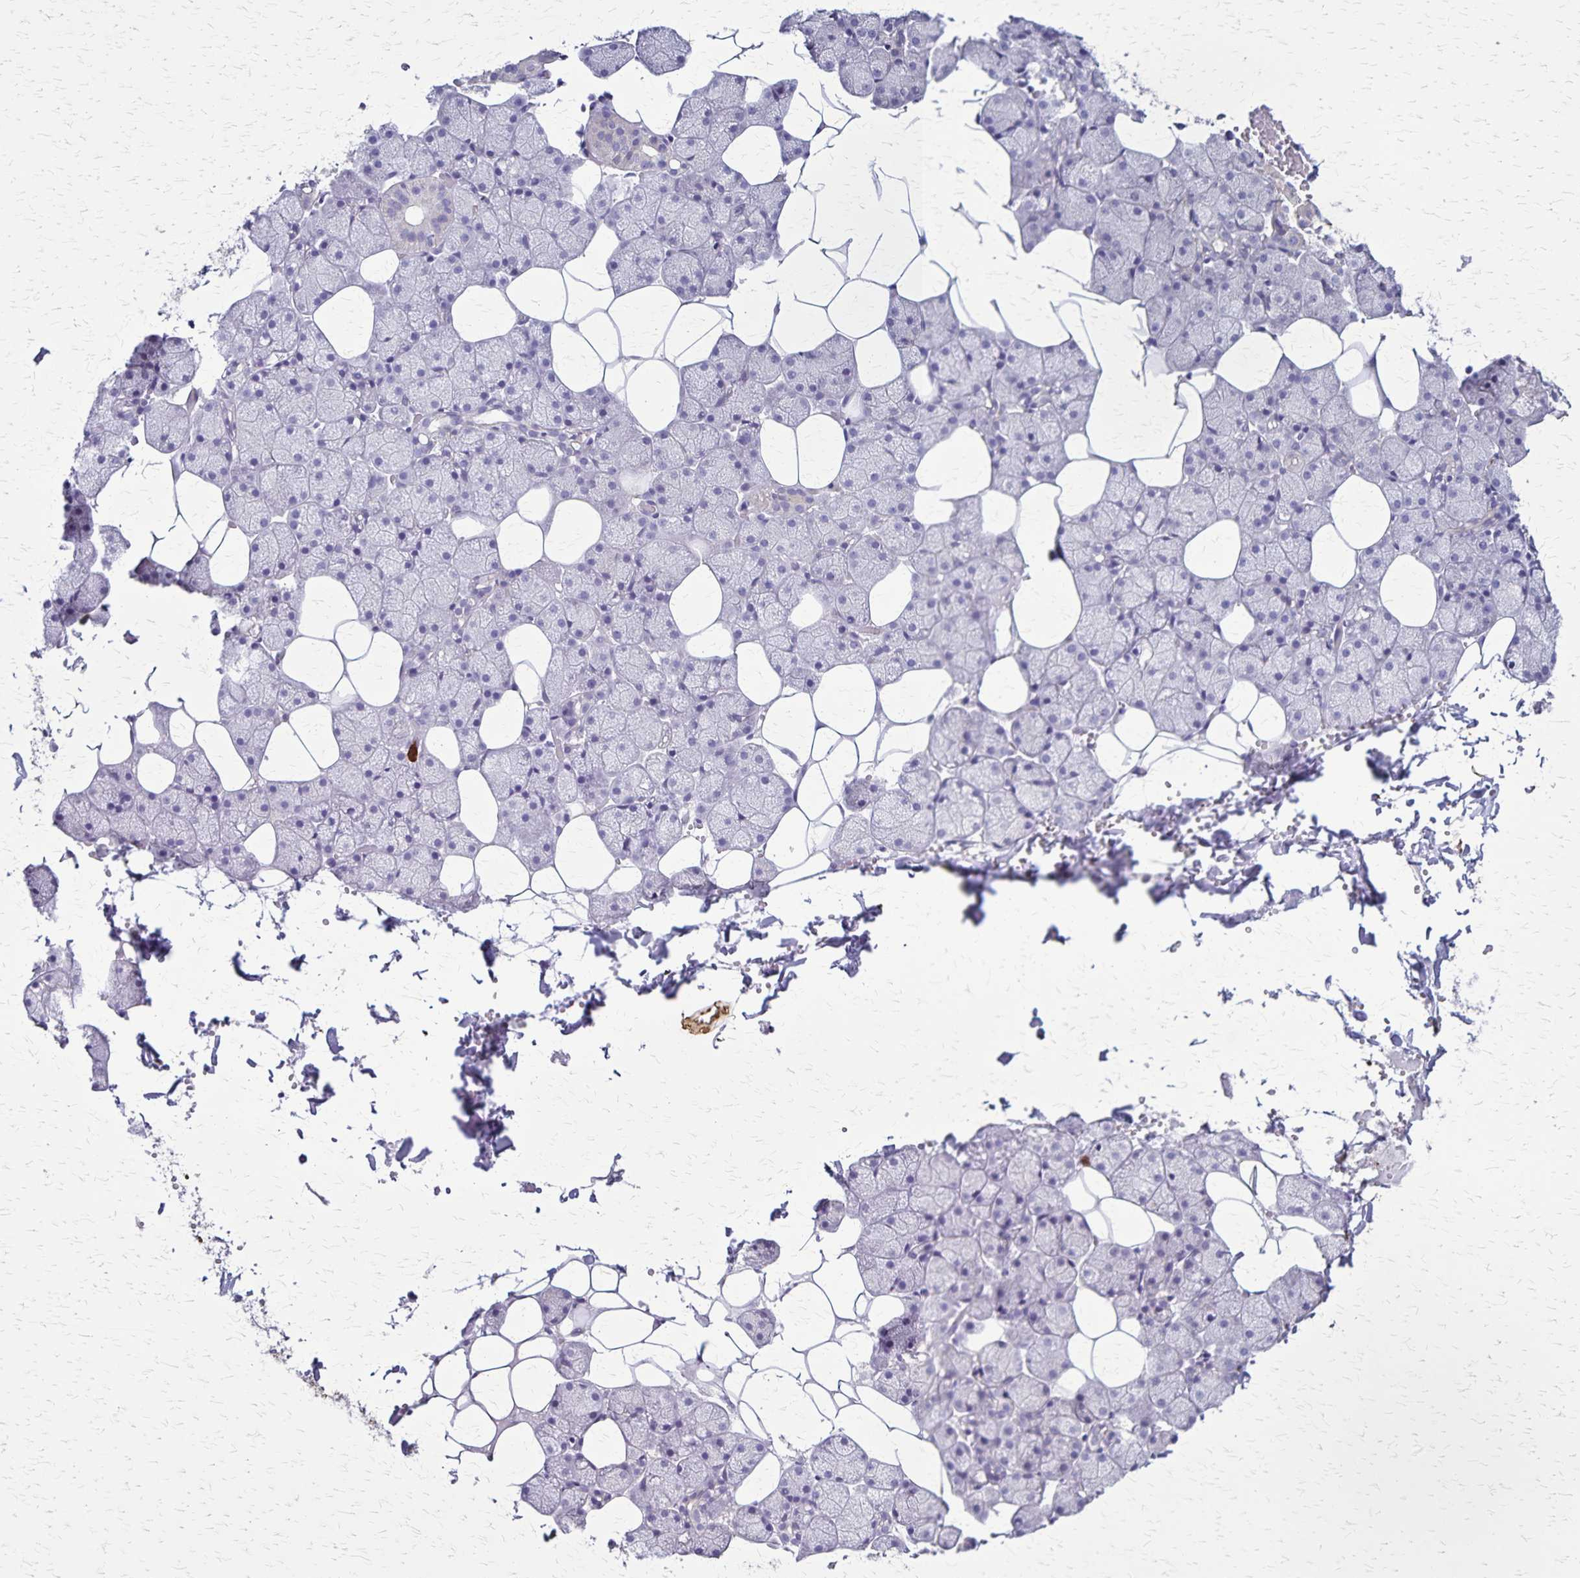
{"staining": {"intensity": "negative", "quantity": "none", "location": "none"}, "tissue": "salivary gland", "cell_type": "Glandular cells", "image_type": "normal", "snomed": [{"axis": "morphology", "description": "Normal tissue, NOS"}, {"axis": "topography", "description": "Salivary gland"}], "caption": "This is an immunohistochemistry histopathology image of normal human salivary gland. There is no positivity in glandular cells.", "gene": "ULBP3", "patient": {"sex": "male", "age": 38}}